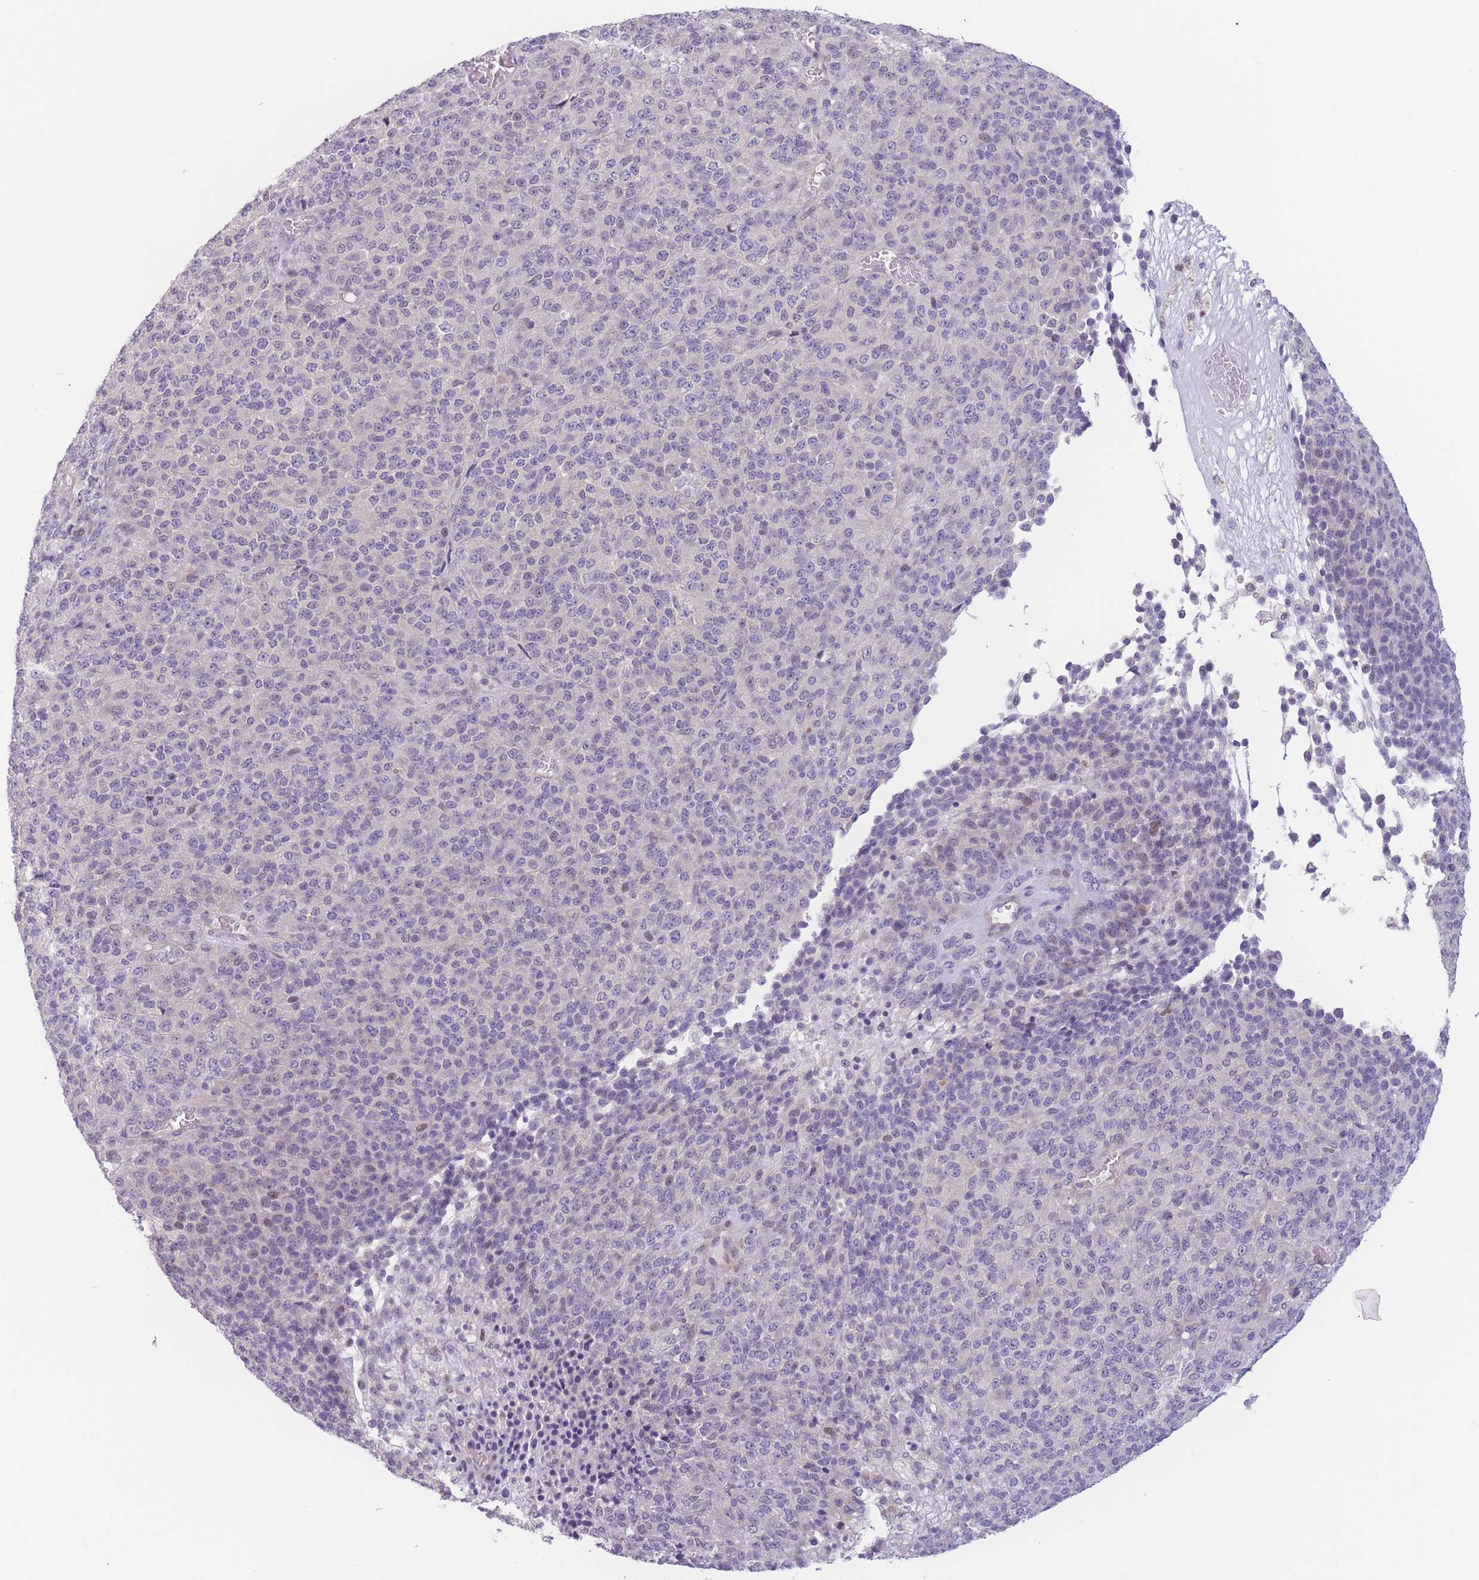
{"staining": {"intensity": "negative", "quantity": "none", "location": "none"}, "tissue": "melanoma", "cell_type": "Tumor cells", "image_type": "cancer", "snomed": [{"axis": "morphology", "description": "Malignant melanoma, Metastatic site"}, {"axis": "topography", "description": "Brain"}], "caption": "The image exhibits no staining of tumor cells in malignant melanoma (metastatic site). (DAB (3,3'-diaminobenzidine) immunohistochemistry visualized using brightfield microscopy, high magnification).", "gene": "ZNF439", "patient": {"sex": "female", "age": 56}}